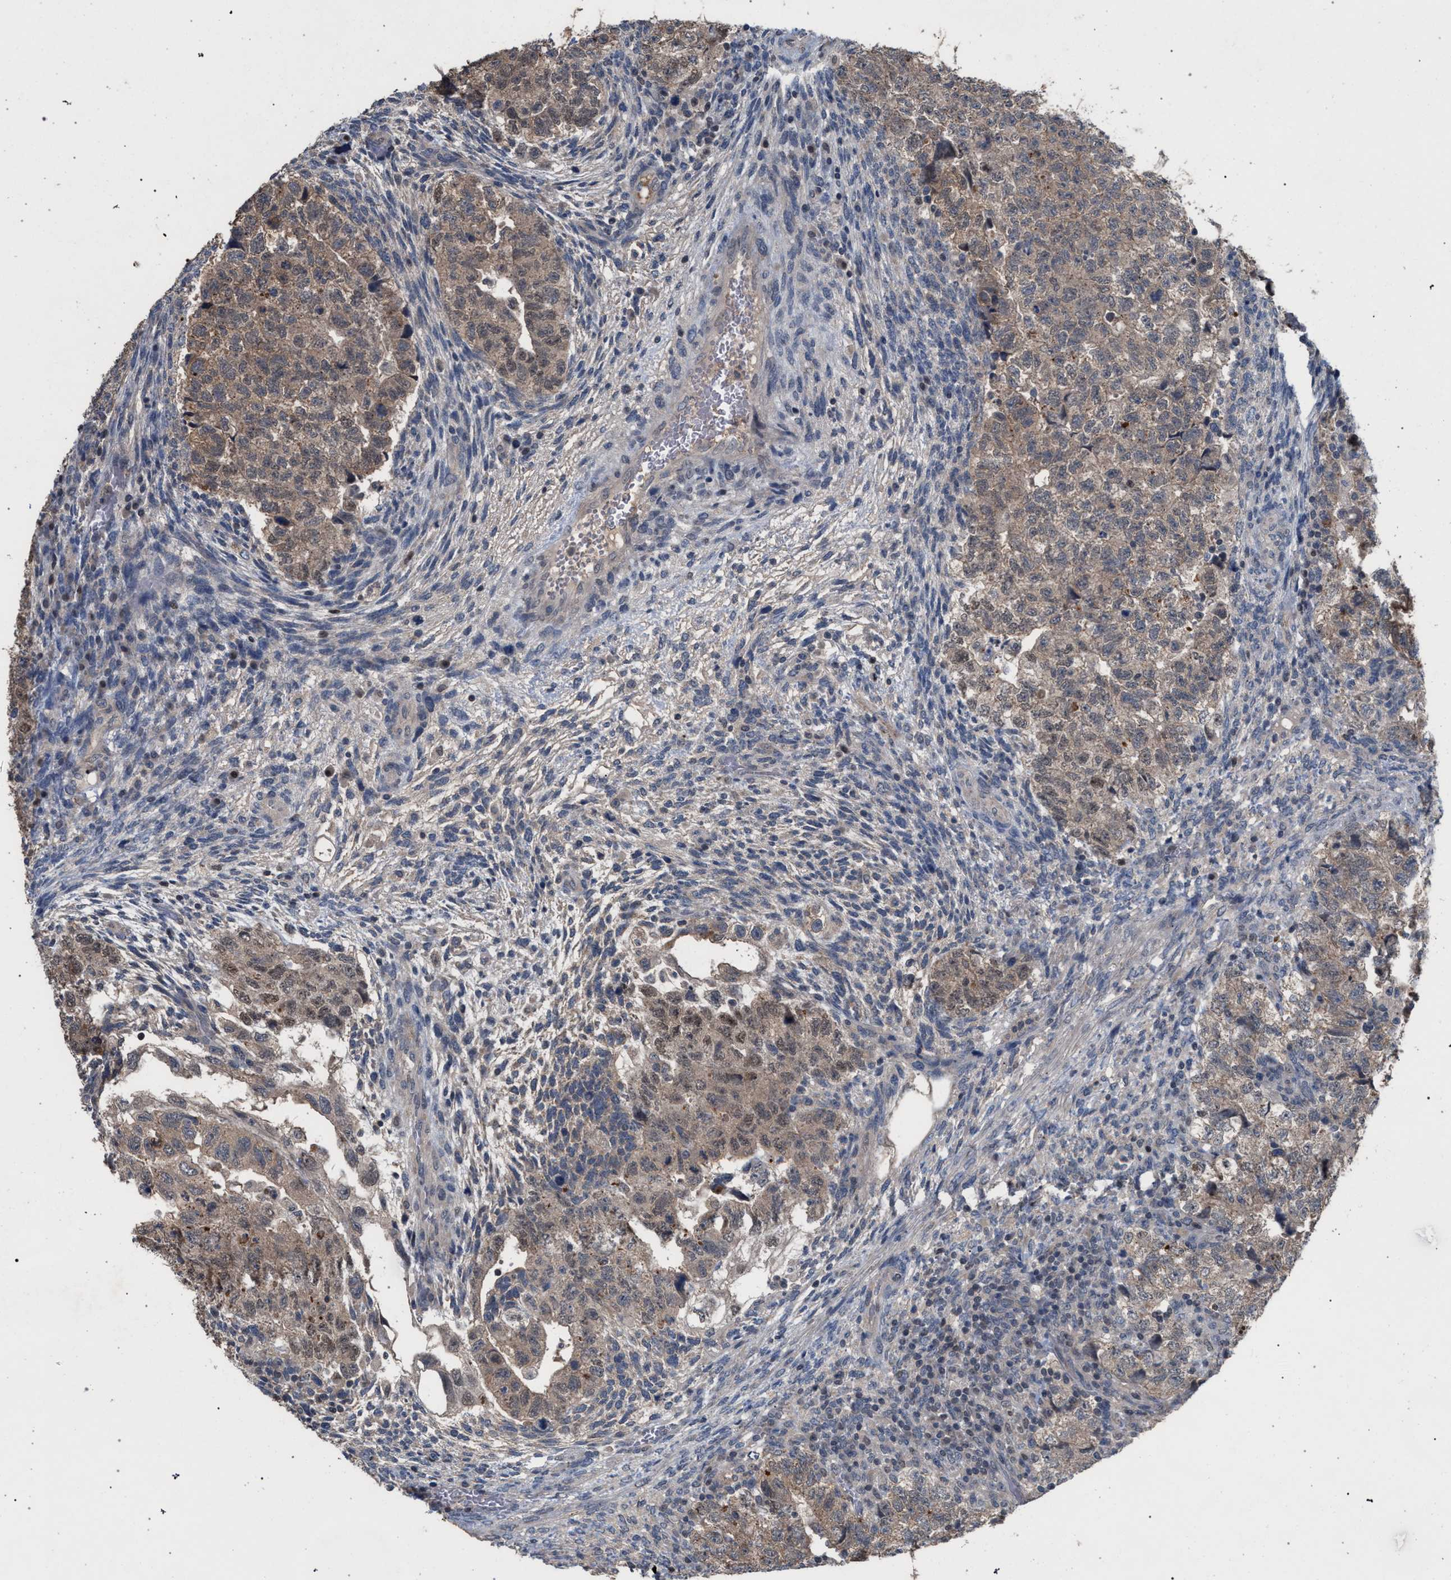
{"staining": {"intensity": "moderate", "quantity": ">75%", "location": "cytoplasmic/membranous"}, "tissue": "testis cancer", "cell_type": "Tumor cells", "image_type": "cancer", "snomed": [{"axis": "morphology", "description": "Carcinoma, Embryonal, NOS"}, {"axis": "topography", "description": "Testis"}], "caption": "This image demonstrates embryonal carcinoma (testis) stained with immunohistochemistry (IHC) to label a protein in brown. The cytoplasmic/membranous of tumor cells show moderate positivity for the protein. Nuclei are counter-stained blue.", "gene": "TECPR1", "patient": {"sex": "male", "age": 36}}